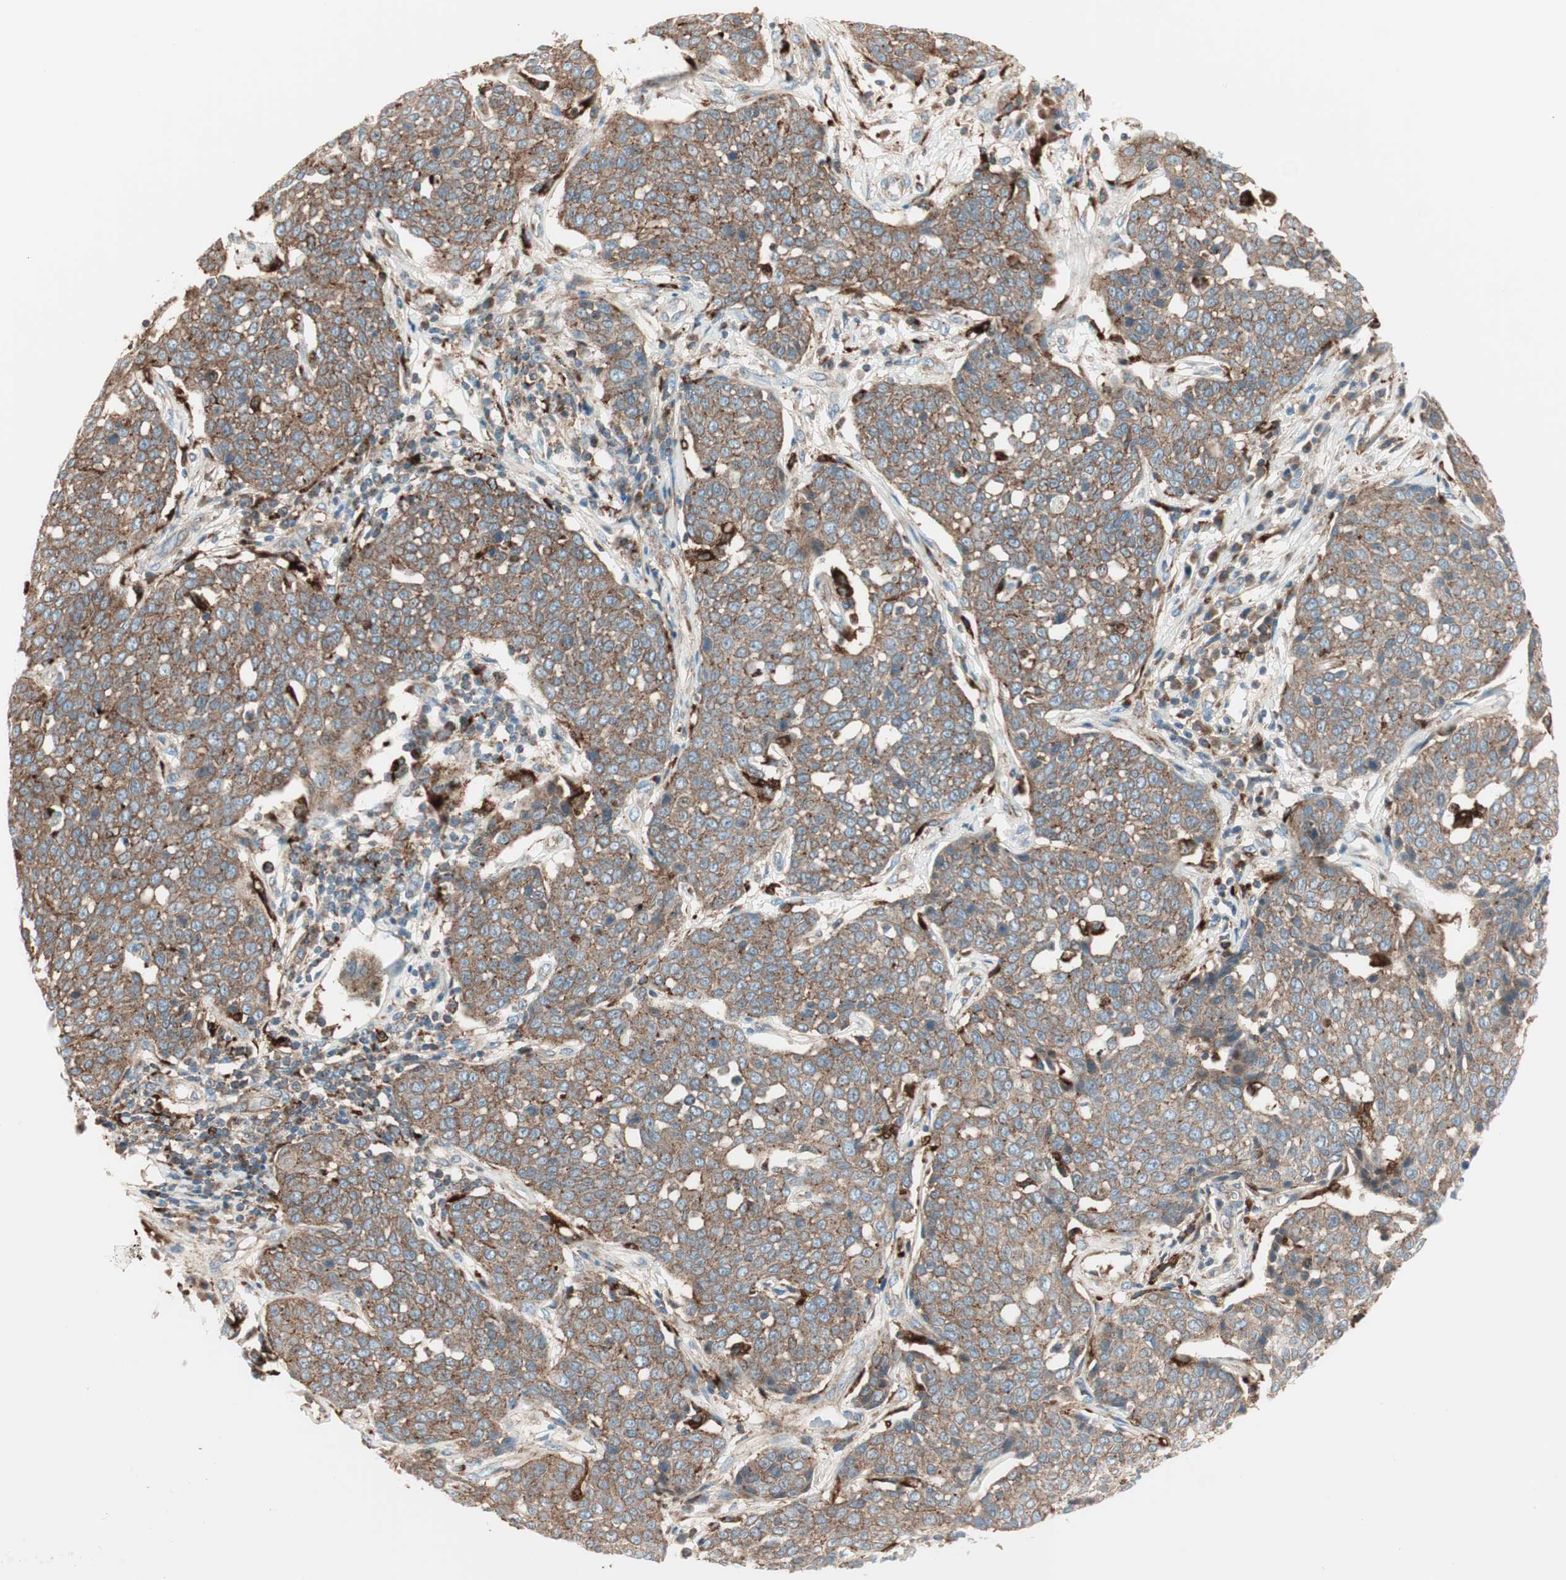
{"staining": {"intensity": "weak", "quantity": ">75%", "location": "cytoplasmic/membranous"}, "tissue": "cervical cancer", "cell_type": "Tumor cells", "image_type": "cancer", "snomed": [{"axis": "morphology", "description": "Squamous cell carcinoma, NOS"}, {"axis": "topography", "description": "Cervix"}], "caption": "Approximately >75% of tumor cells in cervical cancer (squamous cell carcinoma) display weak cytoplasmic/membranous protein staining as visualized by brown immunohistochemical staining.", "gene": "ATP6V1G1", "patient": {"sex": "female", "age": 34}}